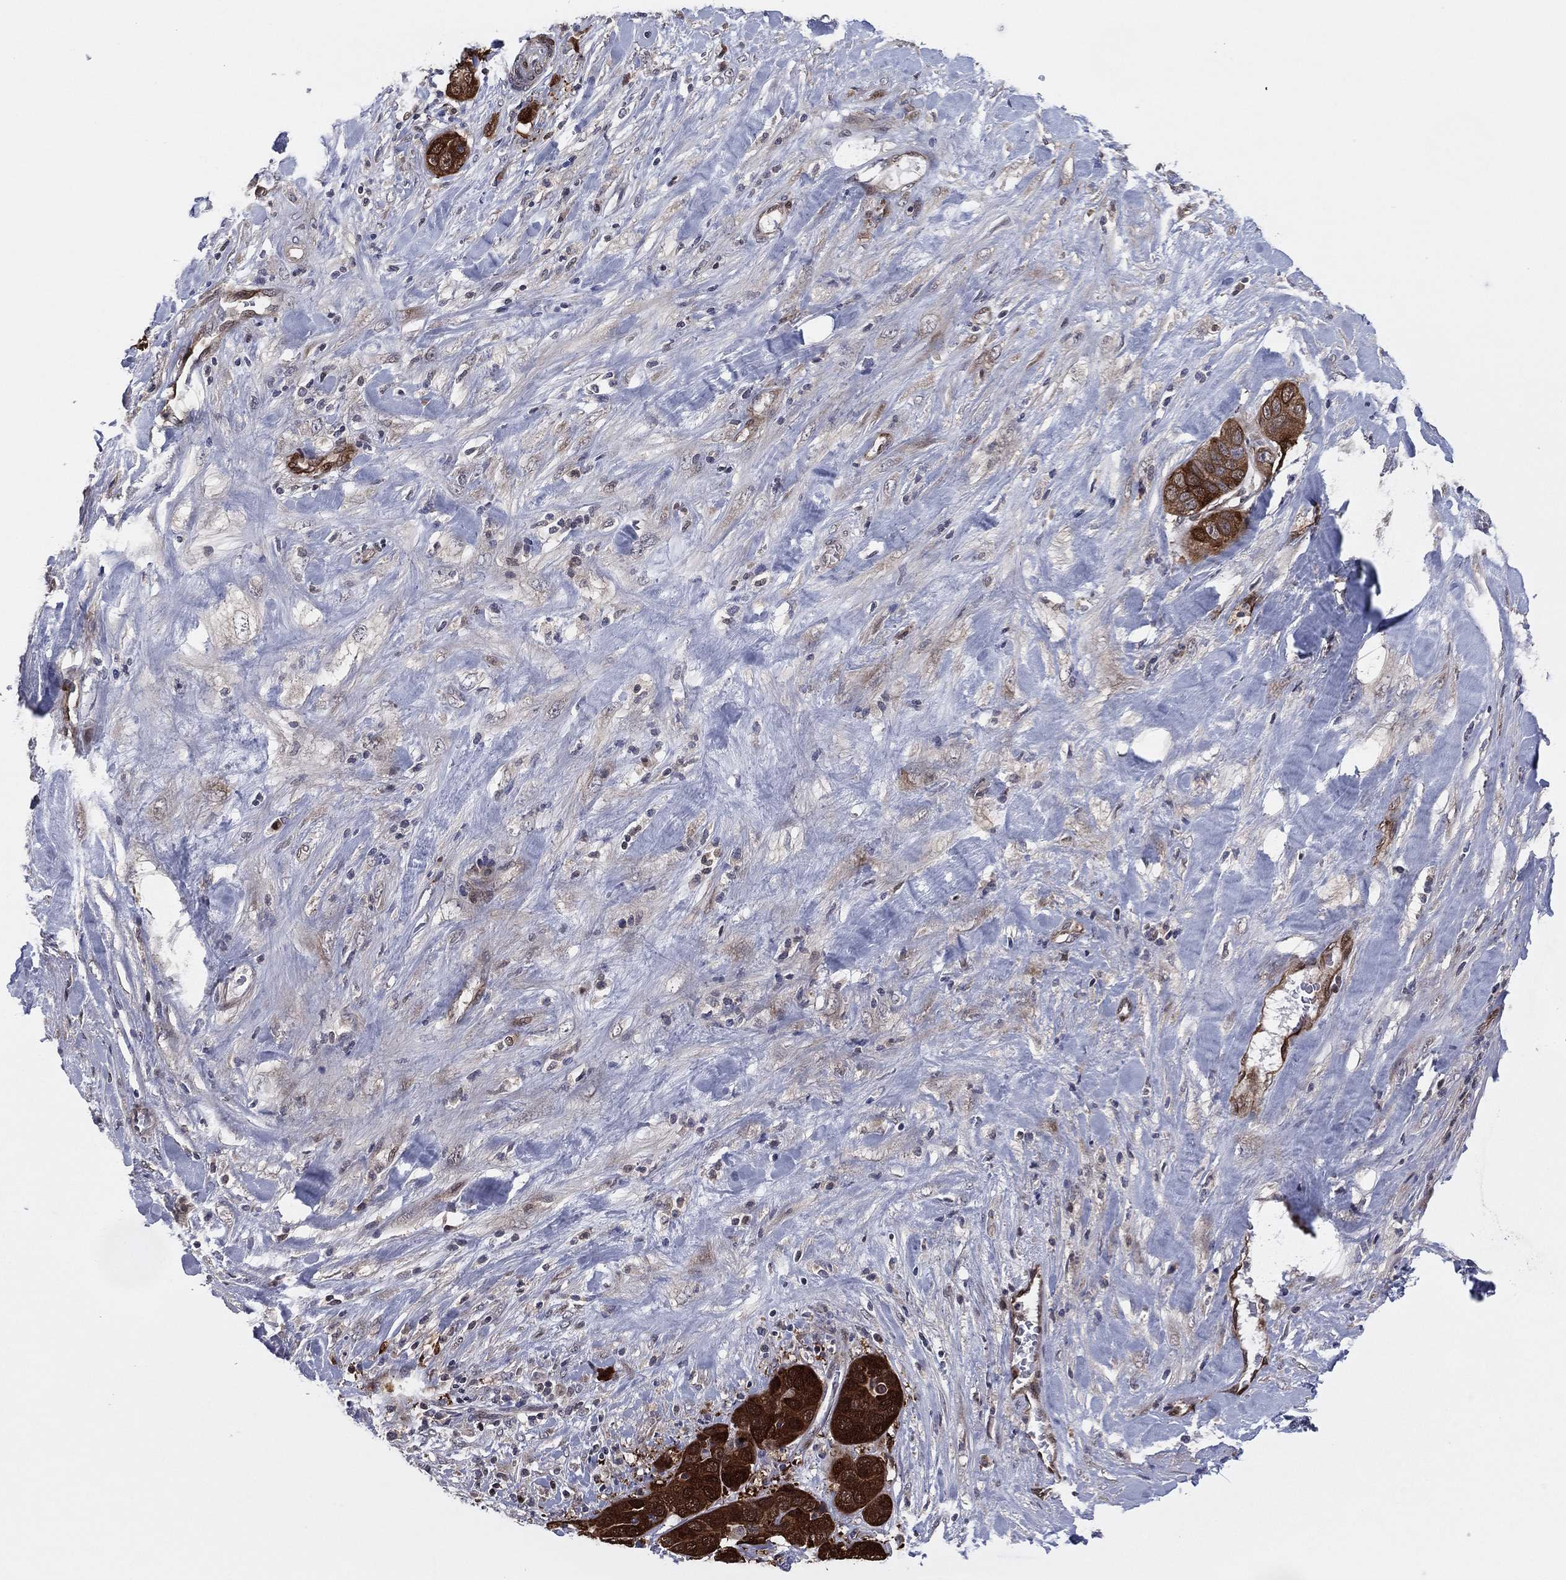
{"staining": {"intensity": "strong", "quantity": ">75%", "location": "cytoplasmic/membranous"}, "tissue": "liver cancer", "cell_type": "Tumor cells", "image_type": "cancer", "snomed": [{"axis": "morphology", "description": "Cholangiocarcinoma"}, {"axis": "topography", "description": "Liver"}], "caption": "The immunohistochemical stain labels strong cytoplasmic/membranous expression in tumor cells of cholangiocarcinoma (liver) tissue.", "gene": "SNCG", "patient": {"sex": "female", "age": 52}}